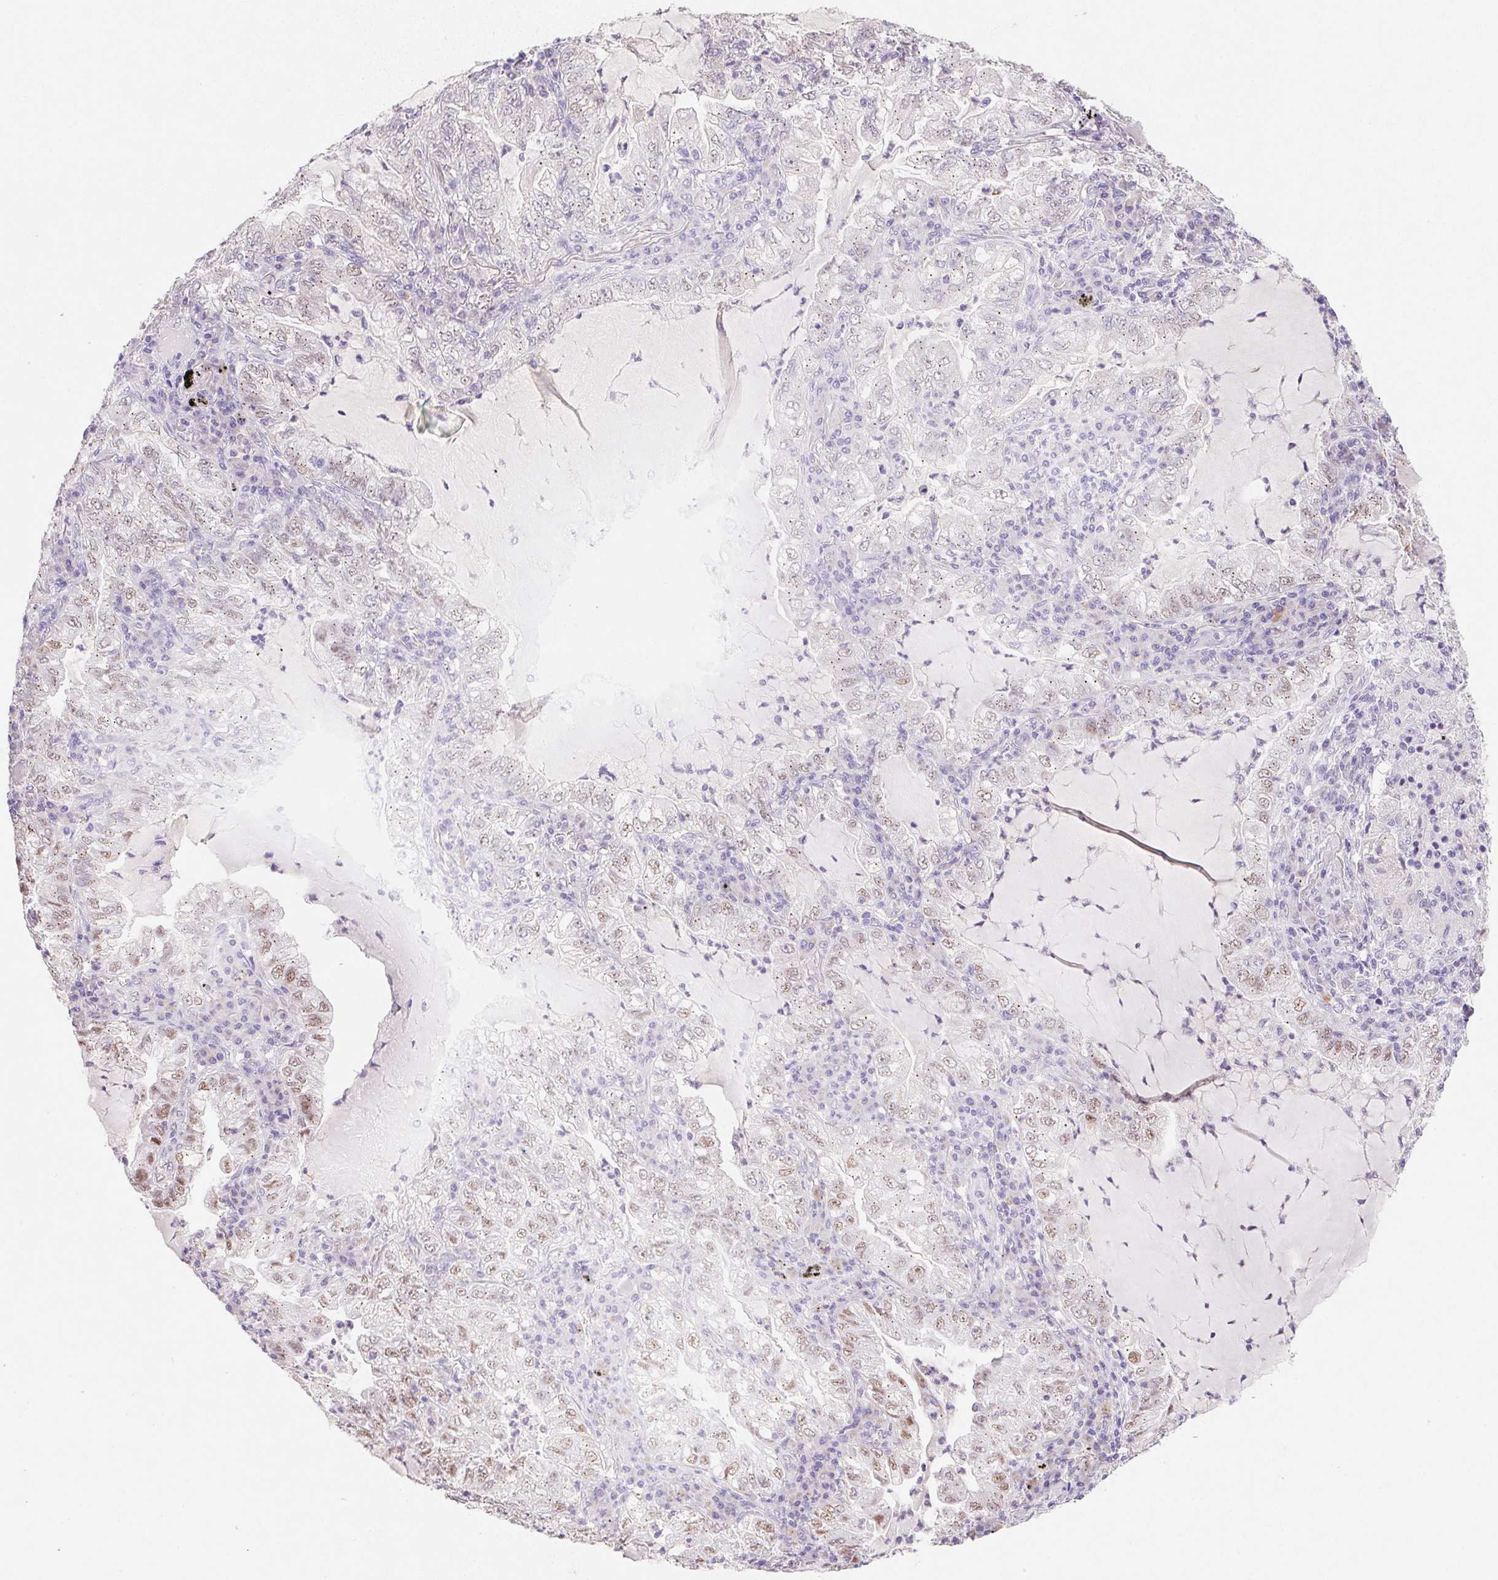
{"staining": {"intensity": "moderate", "quantity": "<25%", "location": "nuclear"}, "tissue": "lung cancer", "cell_type": "Tumor cells", "image_type": "cancer", "snomed": [{"axis": "morphology", "description": "Adenocarcinoma, NOS"}, {"axis": "topography", "description": "Lung"}], "caption": "Immunohistochemistry staining of lung adenocarcinoma, which shows low levels of moderate nuclear positivity in about <25% of tumor cells indicating moderate nuclear protein expression. The staining was performed using DAB (brown) for protein detection and nuclei were counterstained in hematoxylin (blue).", "gene": "DPPA5", "patient": {"sex": "female", "age": 73}}